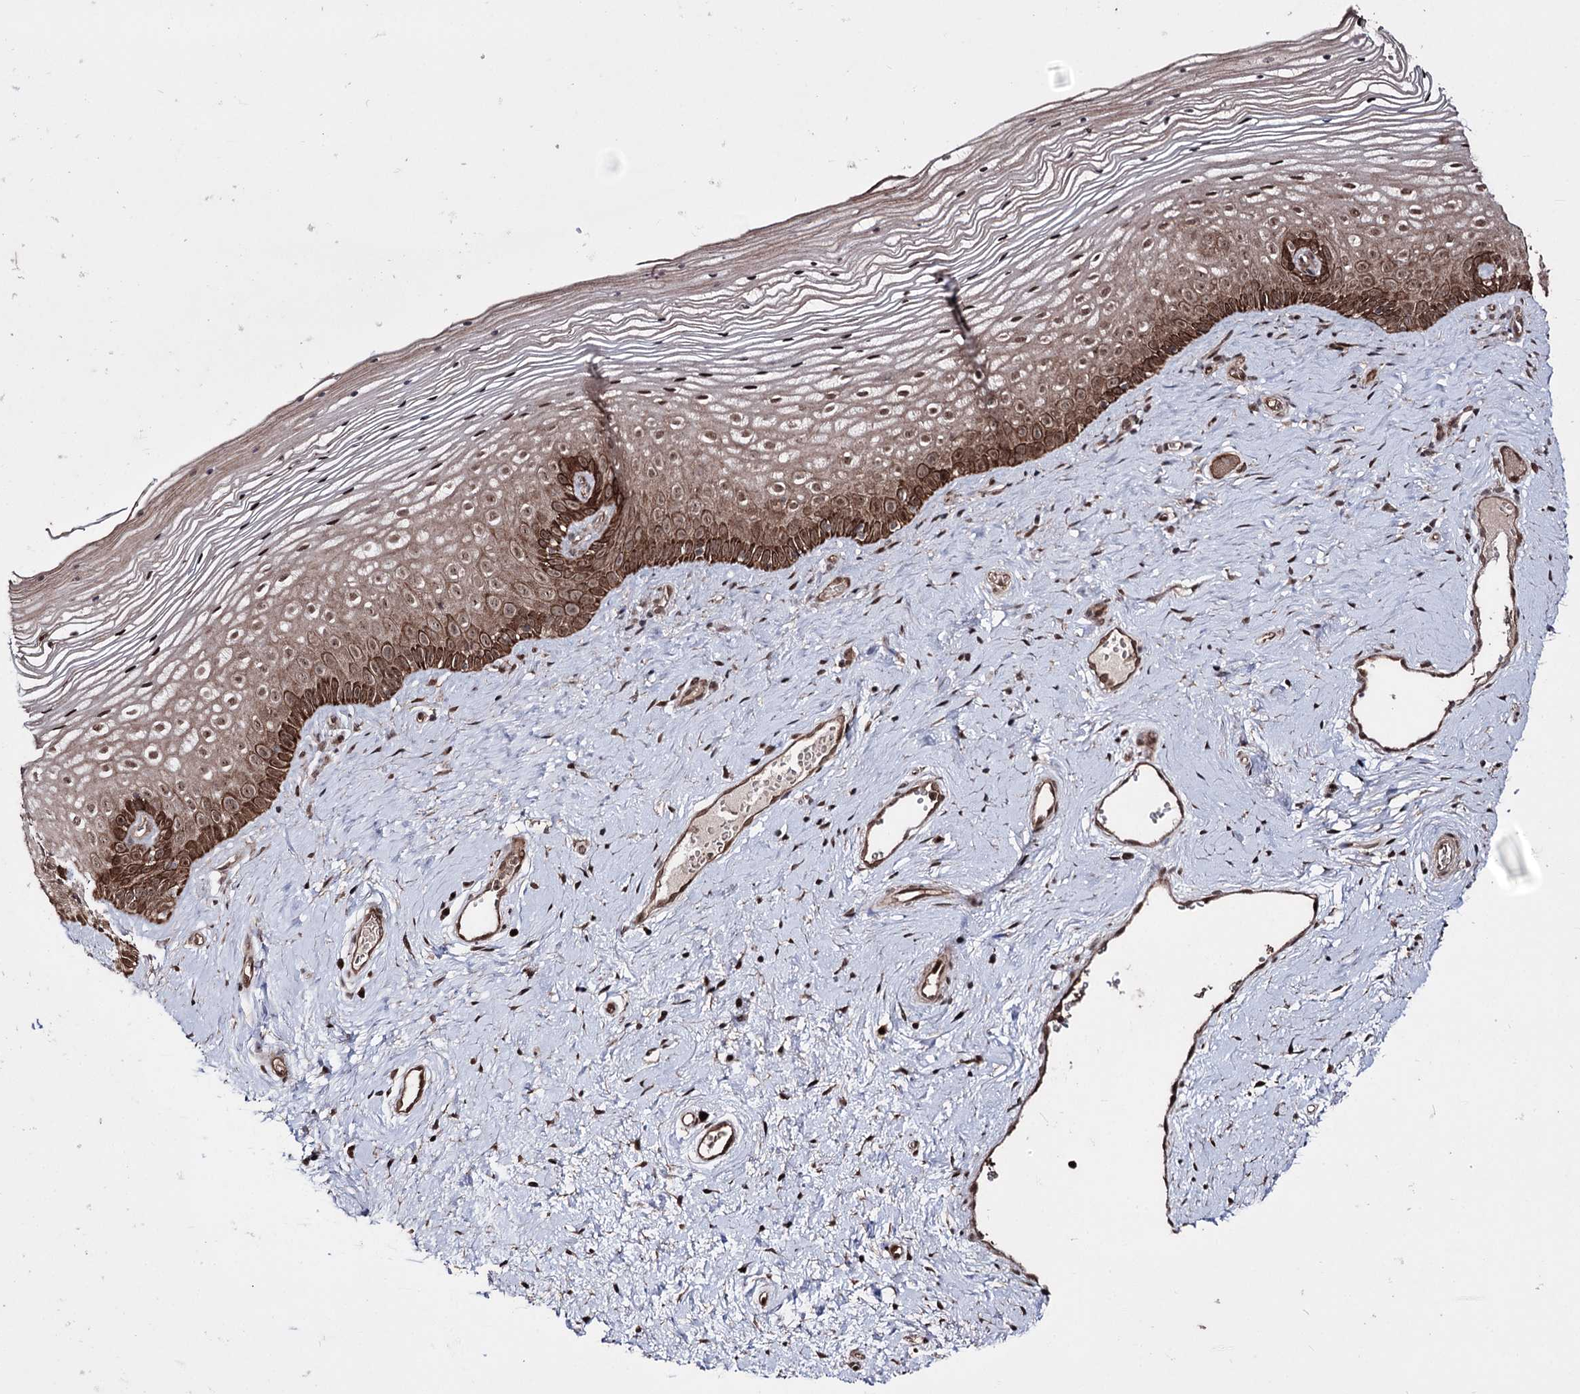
{"staining": {"intensity": "moderate", "quantity": ">75%", "location": "cytoplasmic/membranous,nuclear"}, "tissue": "vagina", "cell_type": "Squamous epithelial cells", "image_type": "normal", "snomed": [{"axis": "morphology", "description": "Normal tissue, NOS"}, {"axis": "topography", "description": "Vagina"}], "caption": "The image shows a brown stain indicating the presence of a protein in the cytoplasmic/membranous,nuclear of squamous epithelial cells in vagina.", "gene": "CPNE8", "patient": {"sex": "female", "age": 46}}